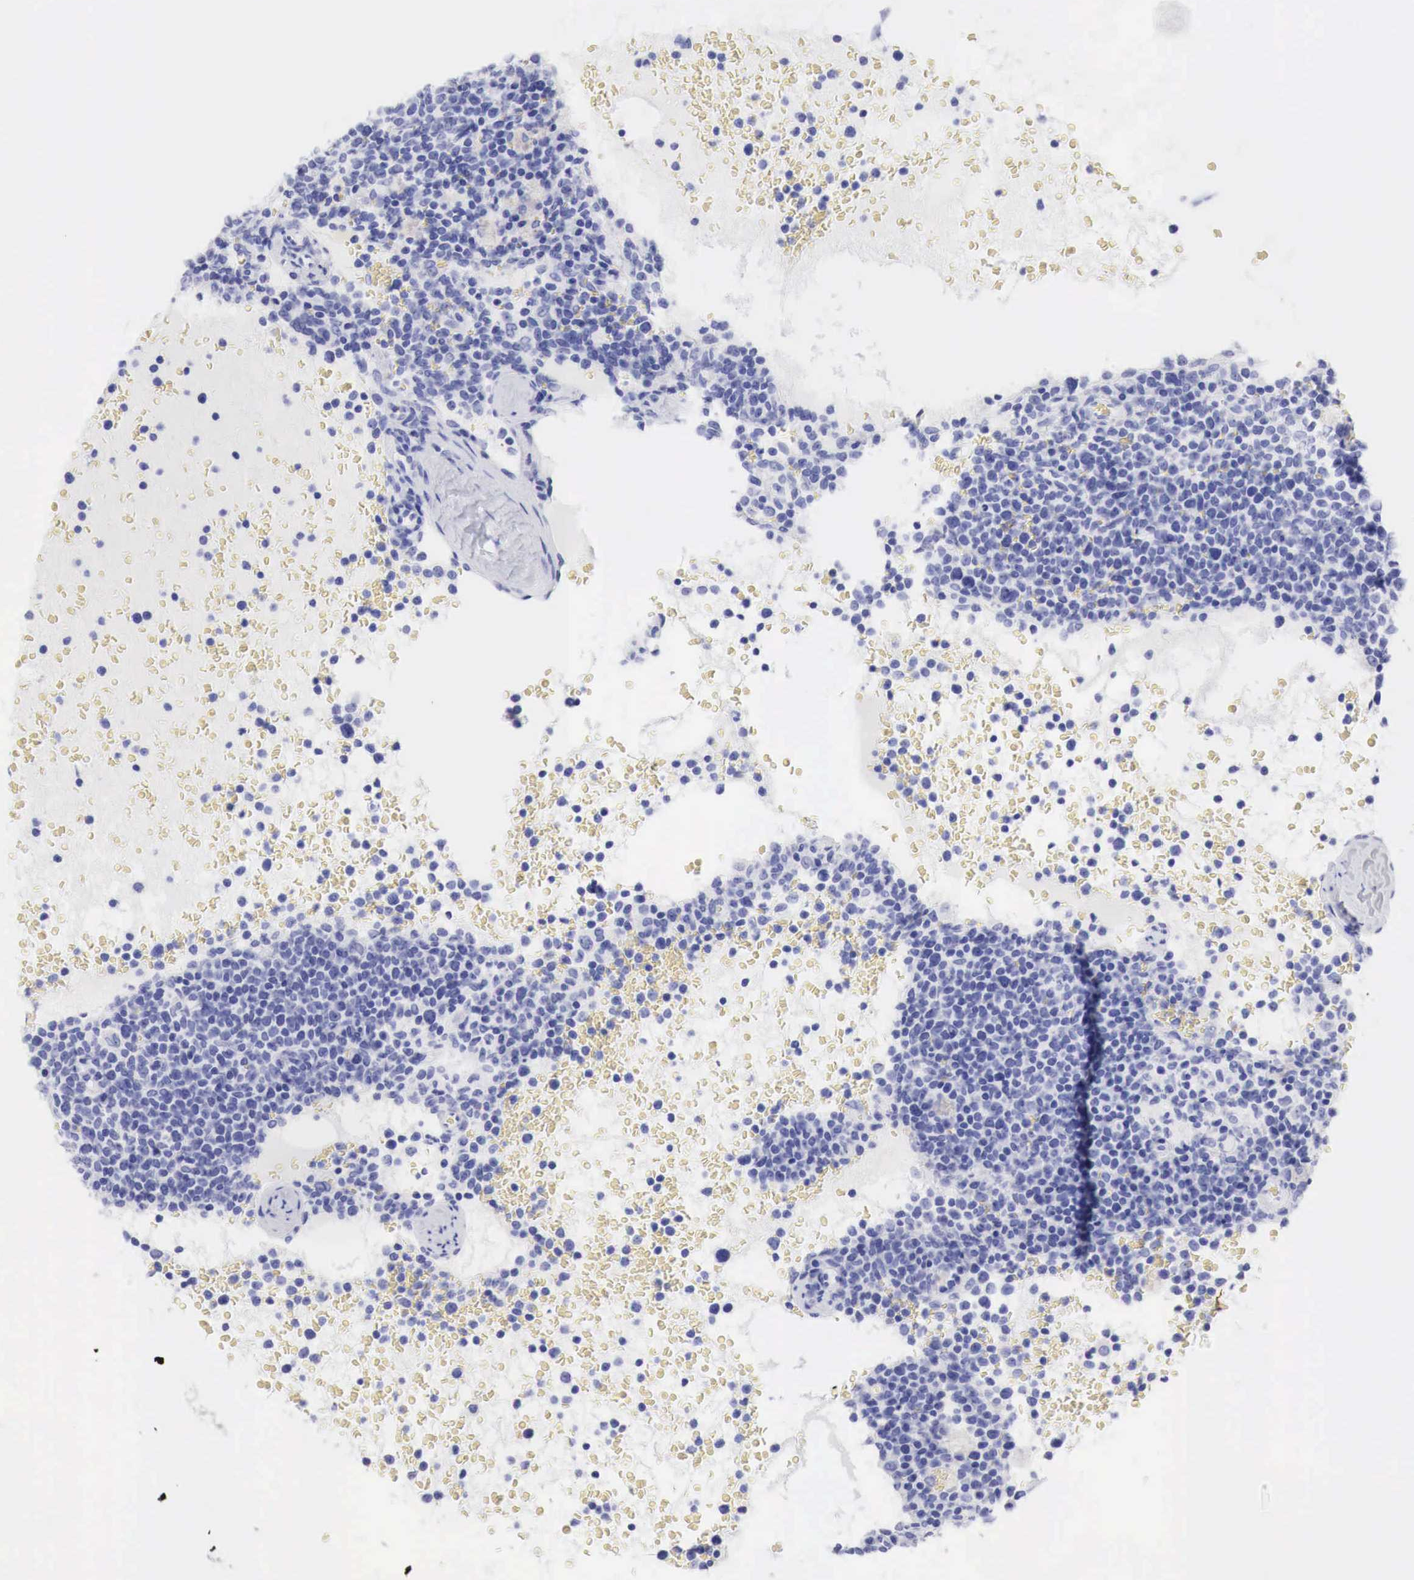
{"staining": {"intensity": "negative", "quantity": "none", "location": "none"}, "tissue": "lymphoma", "cell_type": "Tumor cells", "image_type": "cancer", "snomed": [{"axis": "morphology", "description": "Malignant lymphoma, non-Hodgkin's type, High grade"}, {"axis": "topography", "description": "Lymph node"}], "caption": "Tumor cells are negative for brown protein staining in lymphoma. The staining was performed using DAB (3,3'-diaminobenzidine) to visualize the protein expression in brown, while the nuclei were stained in blue with hematoxylin (Magnification: 20x).", "gene": "TYR", "patient": {"sex": "female", "age": 76}}